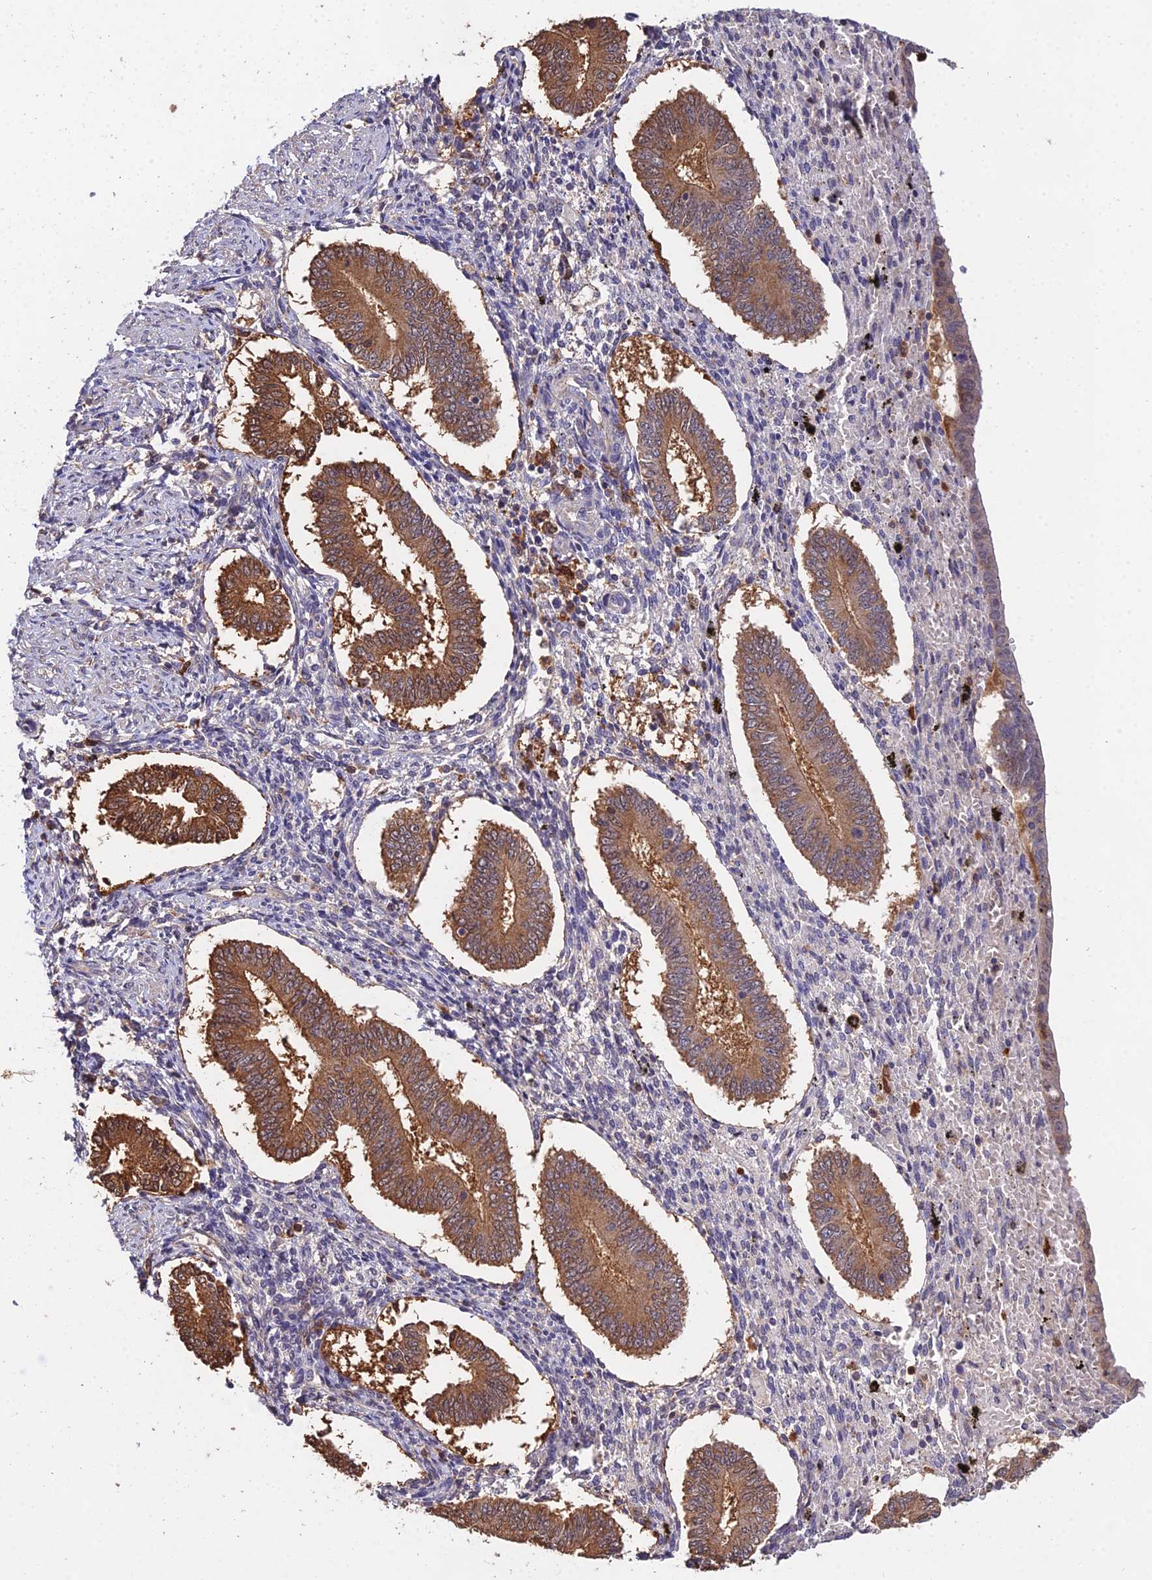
{"staining": {"intensity": "negative", "quantity": "none", "location": "none"}, "tissue": "endometrium", "cell_type": "Cells in endometrial stroma", "image_type": "normal", "snomed": [{"axis": "morphology", "description": "Normal tissue, NOS"}, {"axis": "topography", "description": "Endometrium"}], "caption": "Endometrium stained for a protein using immunohistochemistry shows no positivity cells in endometrial stroma.", "gene": "FBP1", "patient": {"sex": "female", "age": 42}}